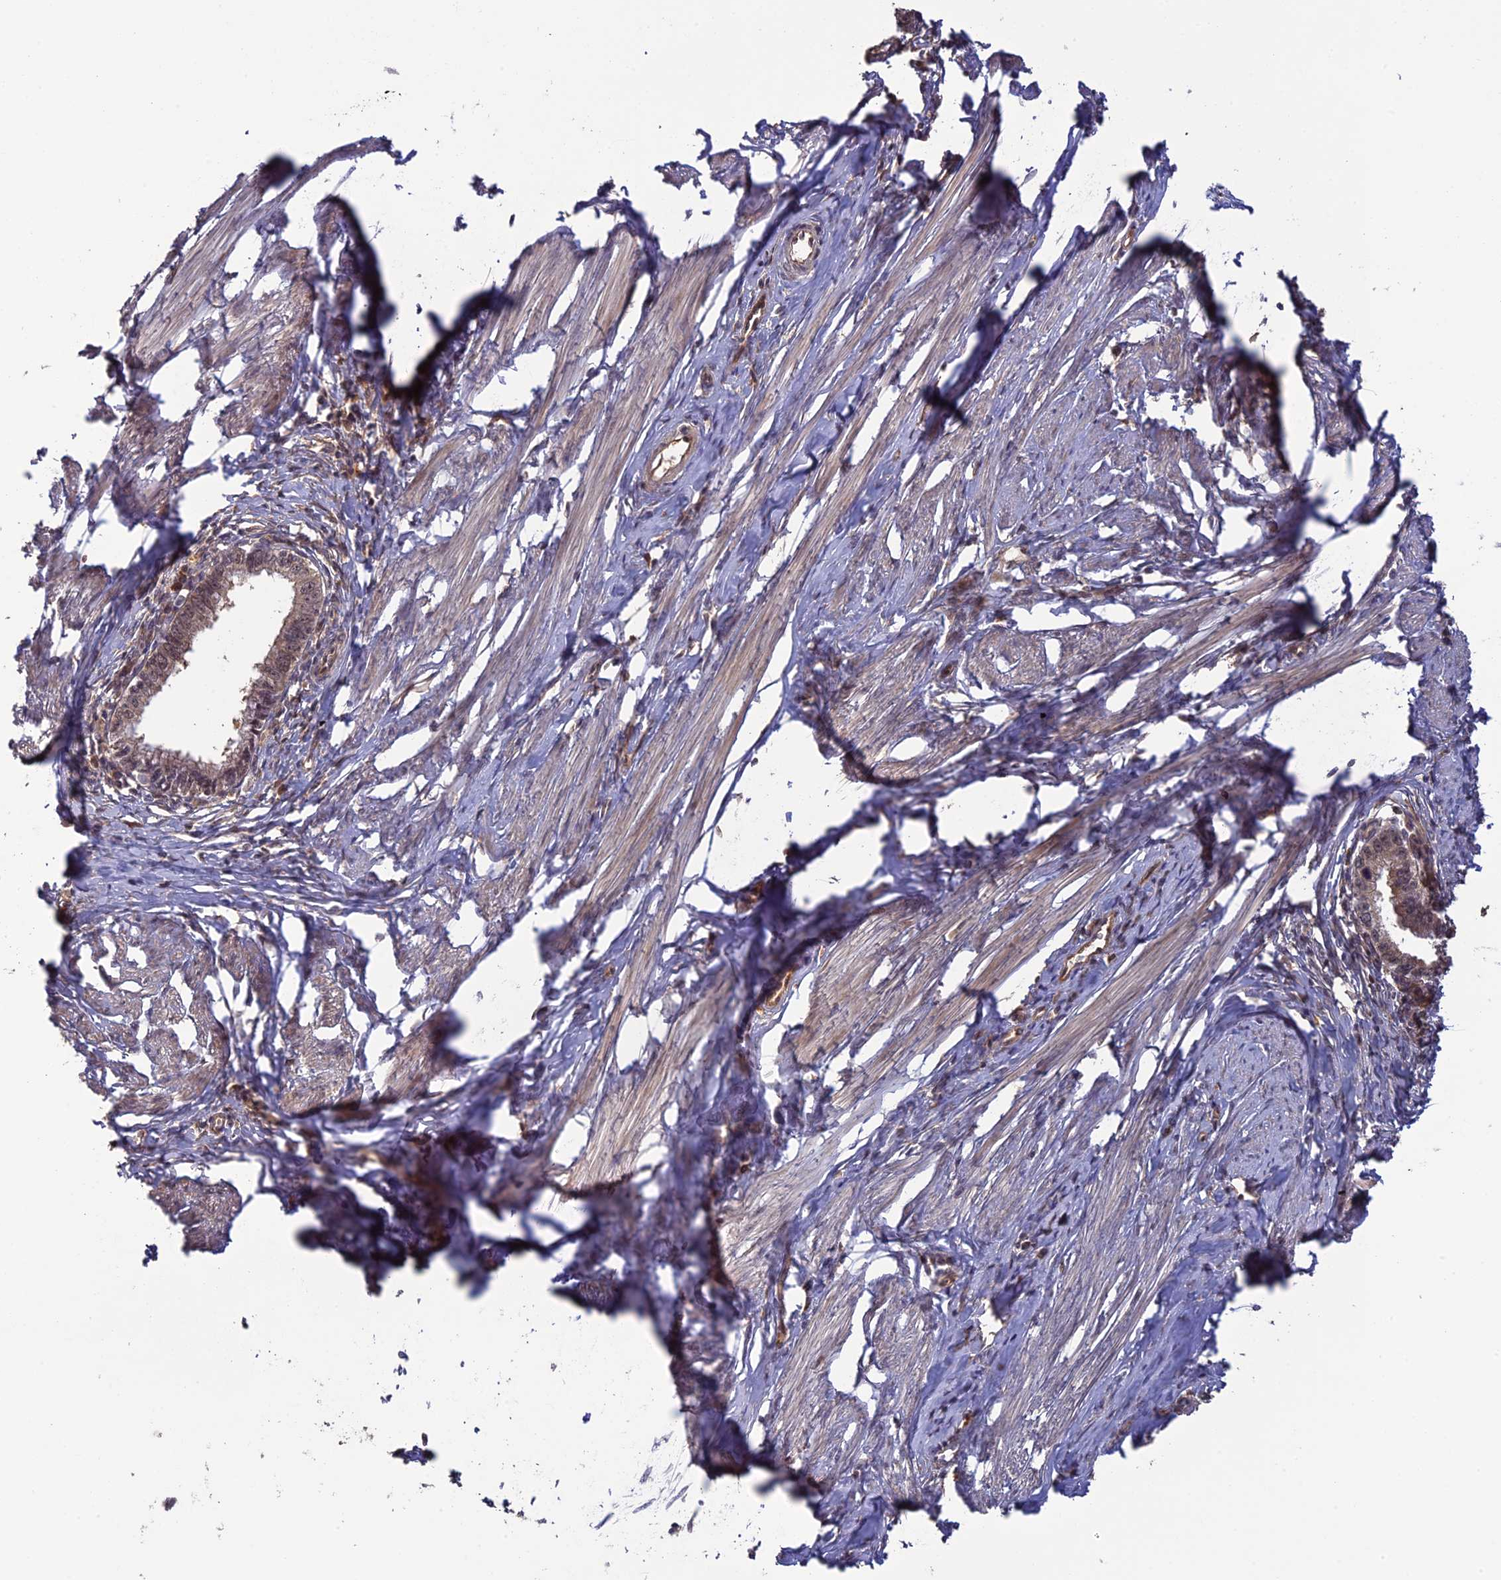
{"staining": {"intensity": "weak", "quantity": ">75%", "location": "cytoplasmic/membranous"}, "tissue": "cervical cancer", "cell_type": "Tumor cells", "image_type": "cancer", "snomed": [{"axis": "morphology", "description": "Adenocarcinoma, NOS"}, {"axis": "topography", "description": "Cervix"}], "caption": "Tumor cells show low levels of weak cytoplasmic/membranous staining in about >75% of cells in cervical cancer (adenocarcinoma).", "gene": "LIN37", "patient": {"sex": "female", "age": 36}}